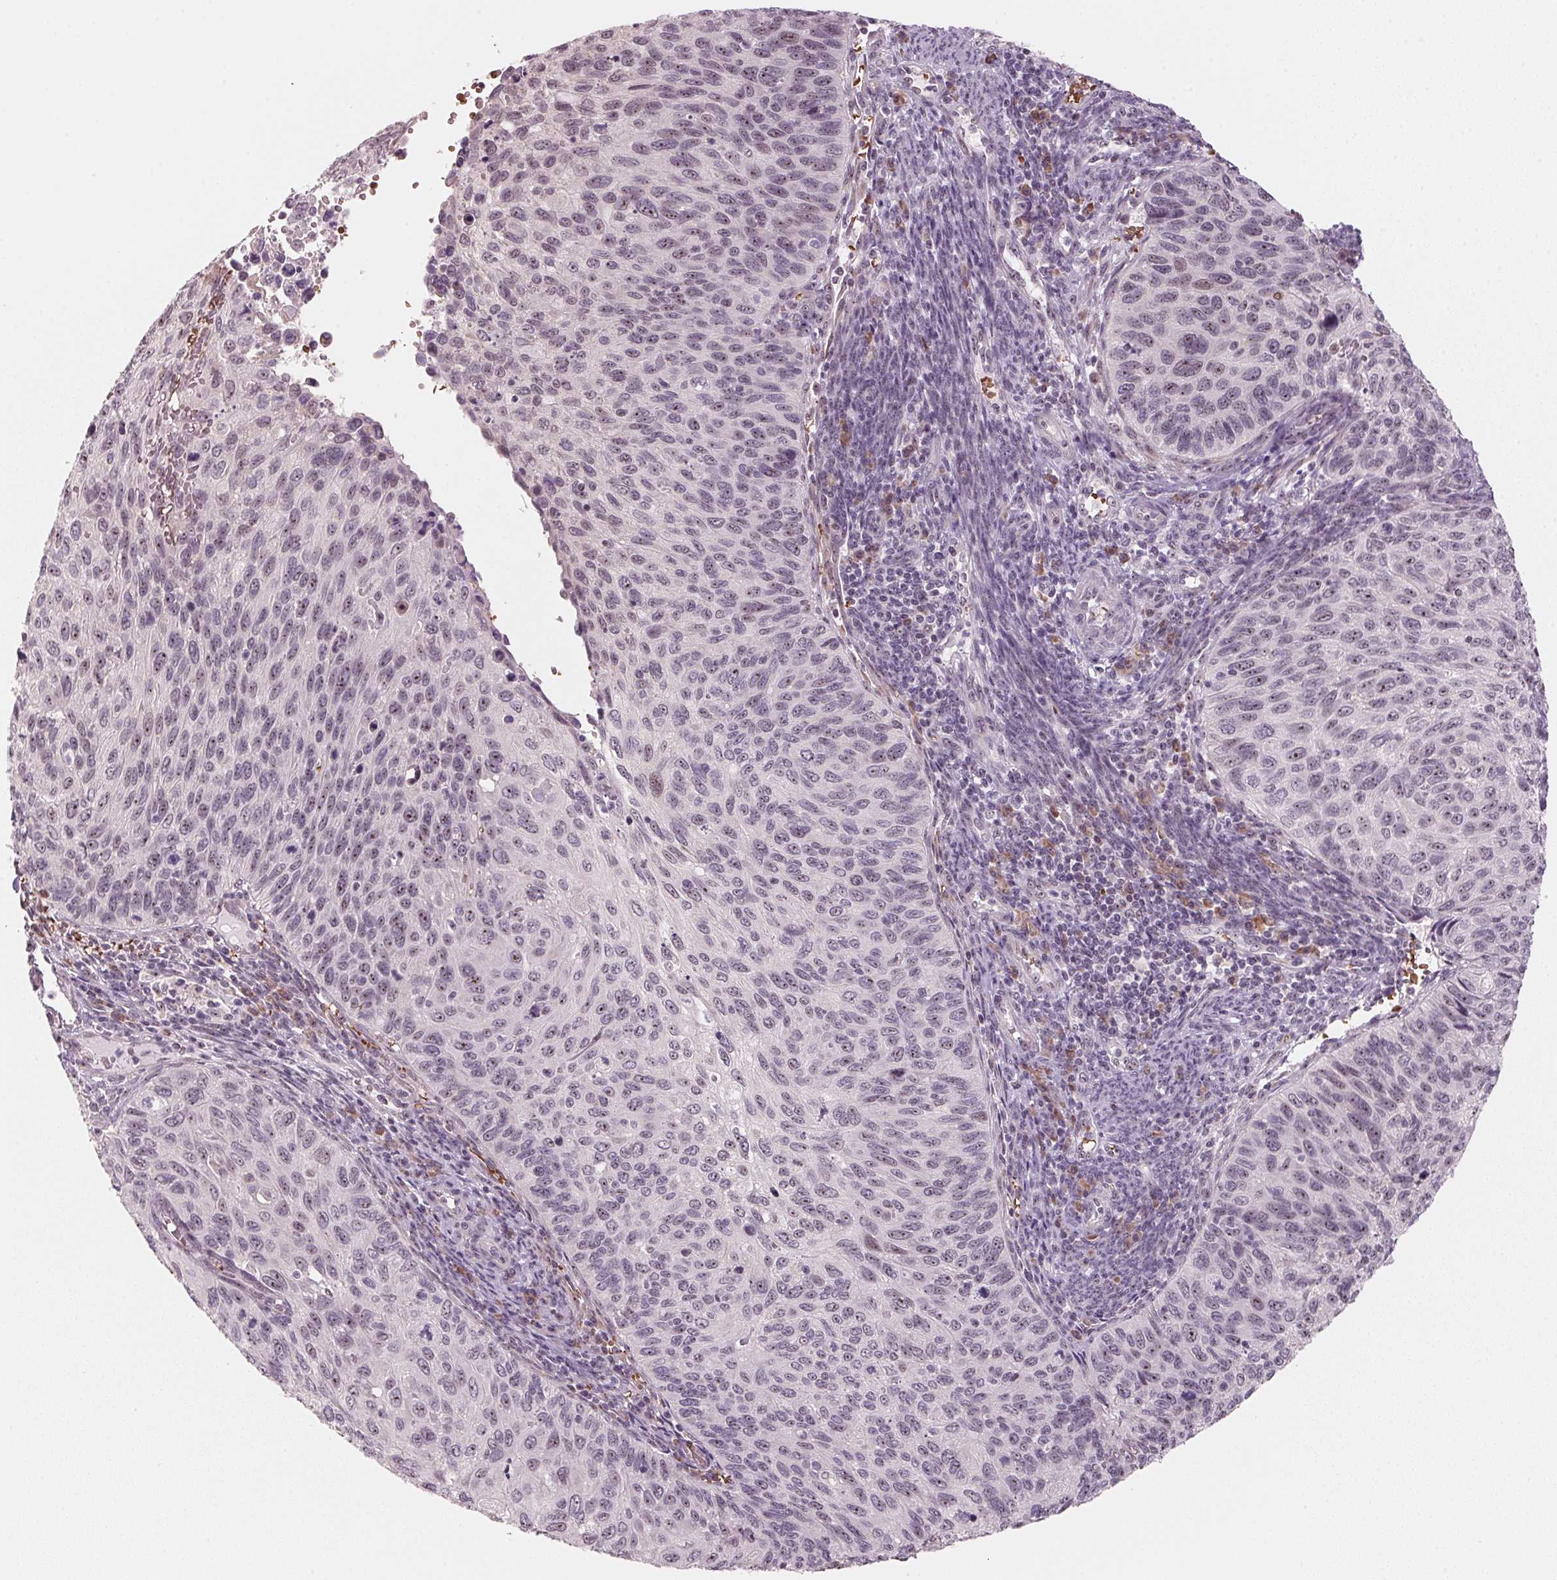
{"staining": {"intensity": "moderate", "quantity": "25%-75%", "location": "nuclear"}, "tissue": "cervical cancer", "cell_type": "Tumor cells", "image_type": "cancer", "snomed": [{"axis": "morphology", "description": "Squamous cell carcinoma, NOS"}, {"axis": "topography", "description": "Cervix"}], "caption": "DAB (3,3'-diaminobenzidine) immunohistochemical staining of human squamous cell carcinoma (cervical) displays moderate nuclear protein staining in about 25%-75% of tumor cells.", "gene": "DNTTIP2", "patient": {"sex": "female", "age": 70}}